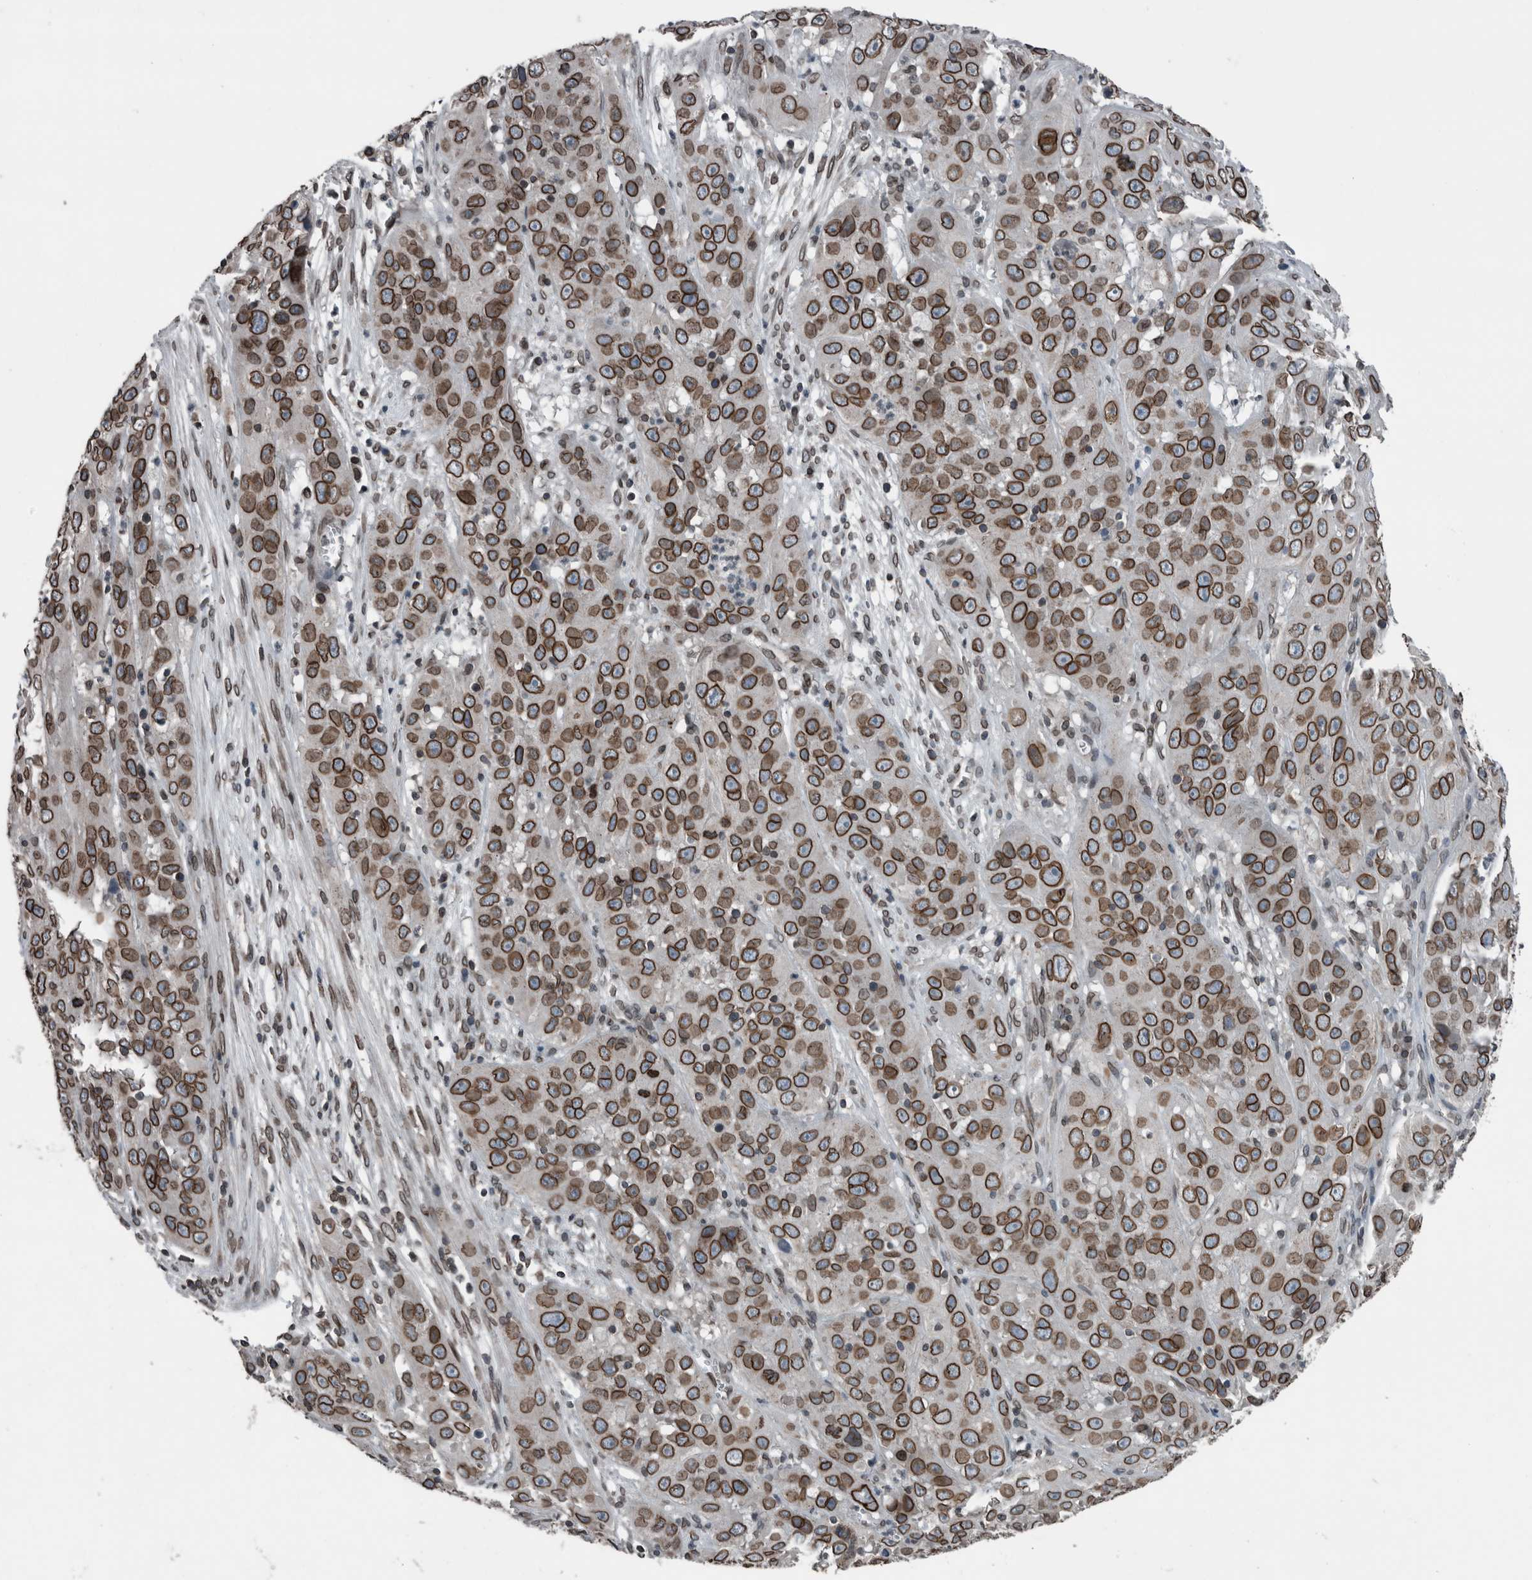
{"staining": {"intensity": "strong", "quantity": ">75%", "location": "cytoplasmic/membranous,nuclear"}, "tissue": "cervical cancer", "cell_type": "Tumor cells", "image_type": "cancer", "snomed": [{"axis": "morphology", "description": "Squamous cell carcinoma, NOS"}, {"axis": "topography", "description": "Cervix"}], "caption": "High-magnification brightfield microscopy of cervical cancer (squamous cell carcinoma) stained with DAB (brown) and counterstained with hematoxylin (blue). tumor cells exhibit strong cytoplasmic/membranous and nuclear positivity is identified in about>75% of cells.", "gene": "RANBP2", "patient": {"sex": "female", "age": 32}}